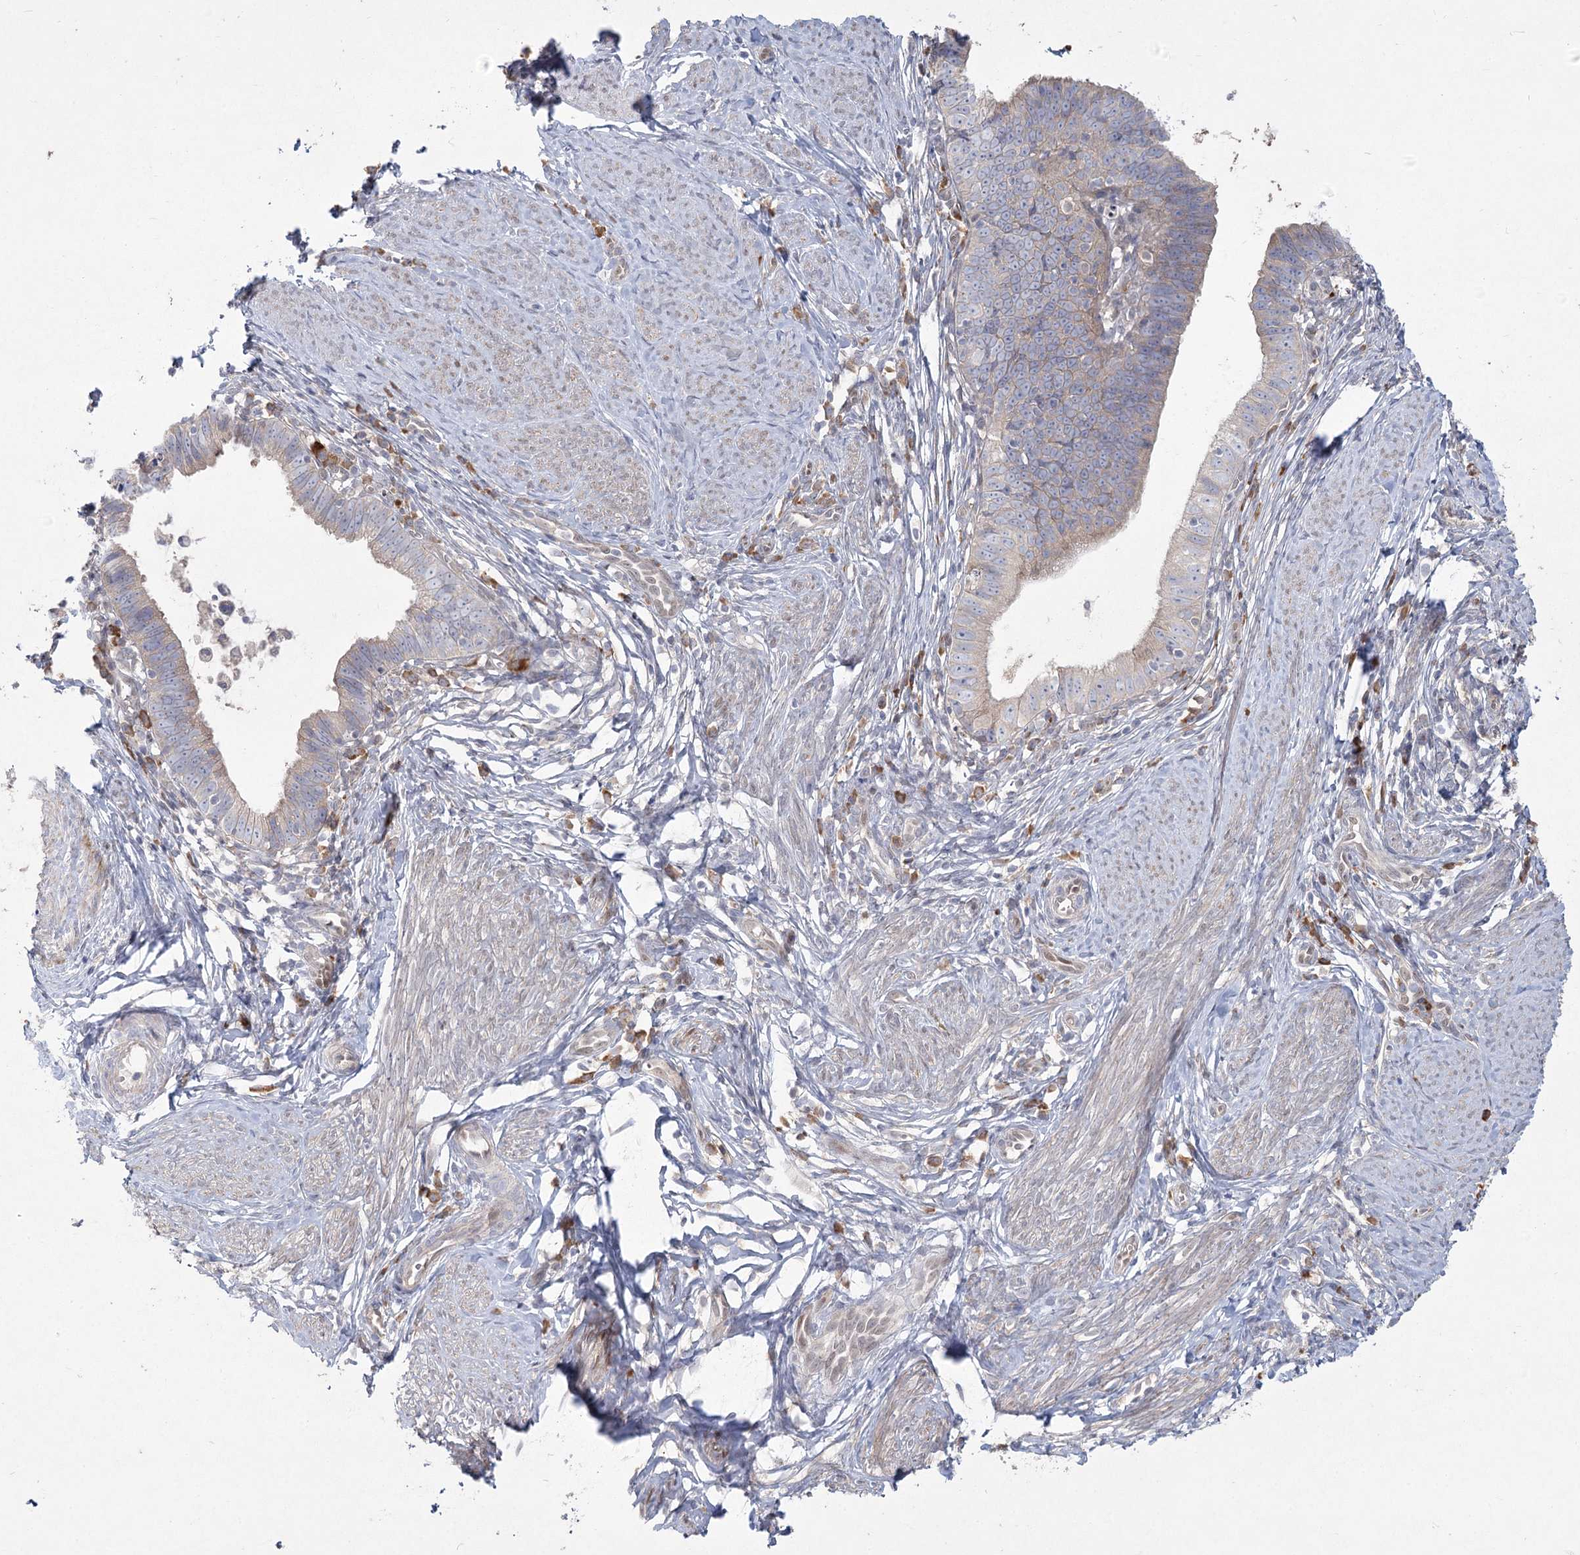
{"staining": {"intensity": "weak", "quantity": "<25%", "location": "cytoplasmic/membranous"}, "tissue": "cervical cancer", "cell_type": "Tumor cells", "image_type": "cancer", "snomed": [{"axis": "morphology", "description": "Adenocarcinoma, NOS"}, {"axis": "topography", "description": "Cervix"}], "caption": "IHC micrograph of neoplastic tissue: cervical adenocarcinoma stained with DAB (3,3'-diaminobenzidine) exhibits no significant protein expression in tumor cells.", "gene": "CAMTA1", "patient": {"sex": "female", "age": 36}}